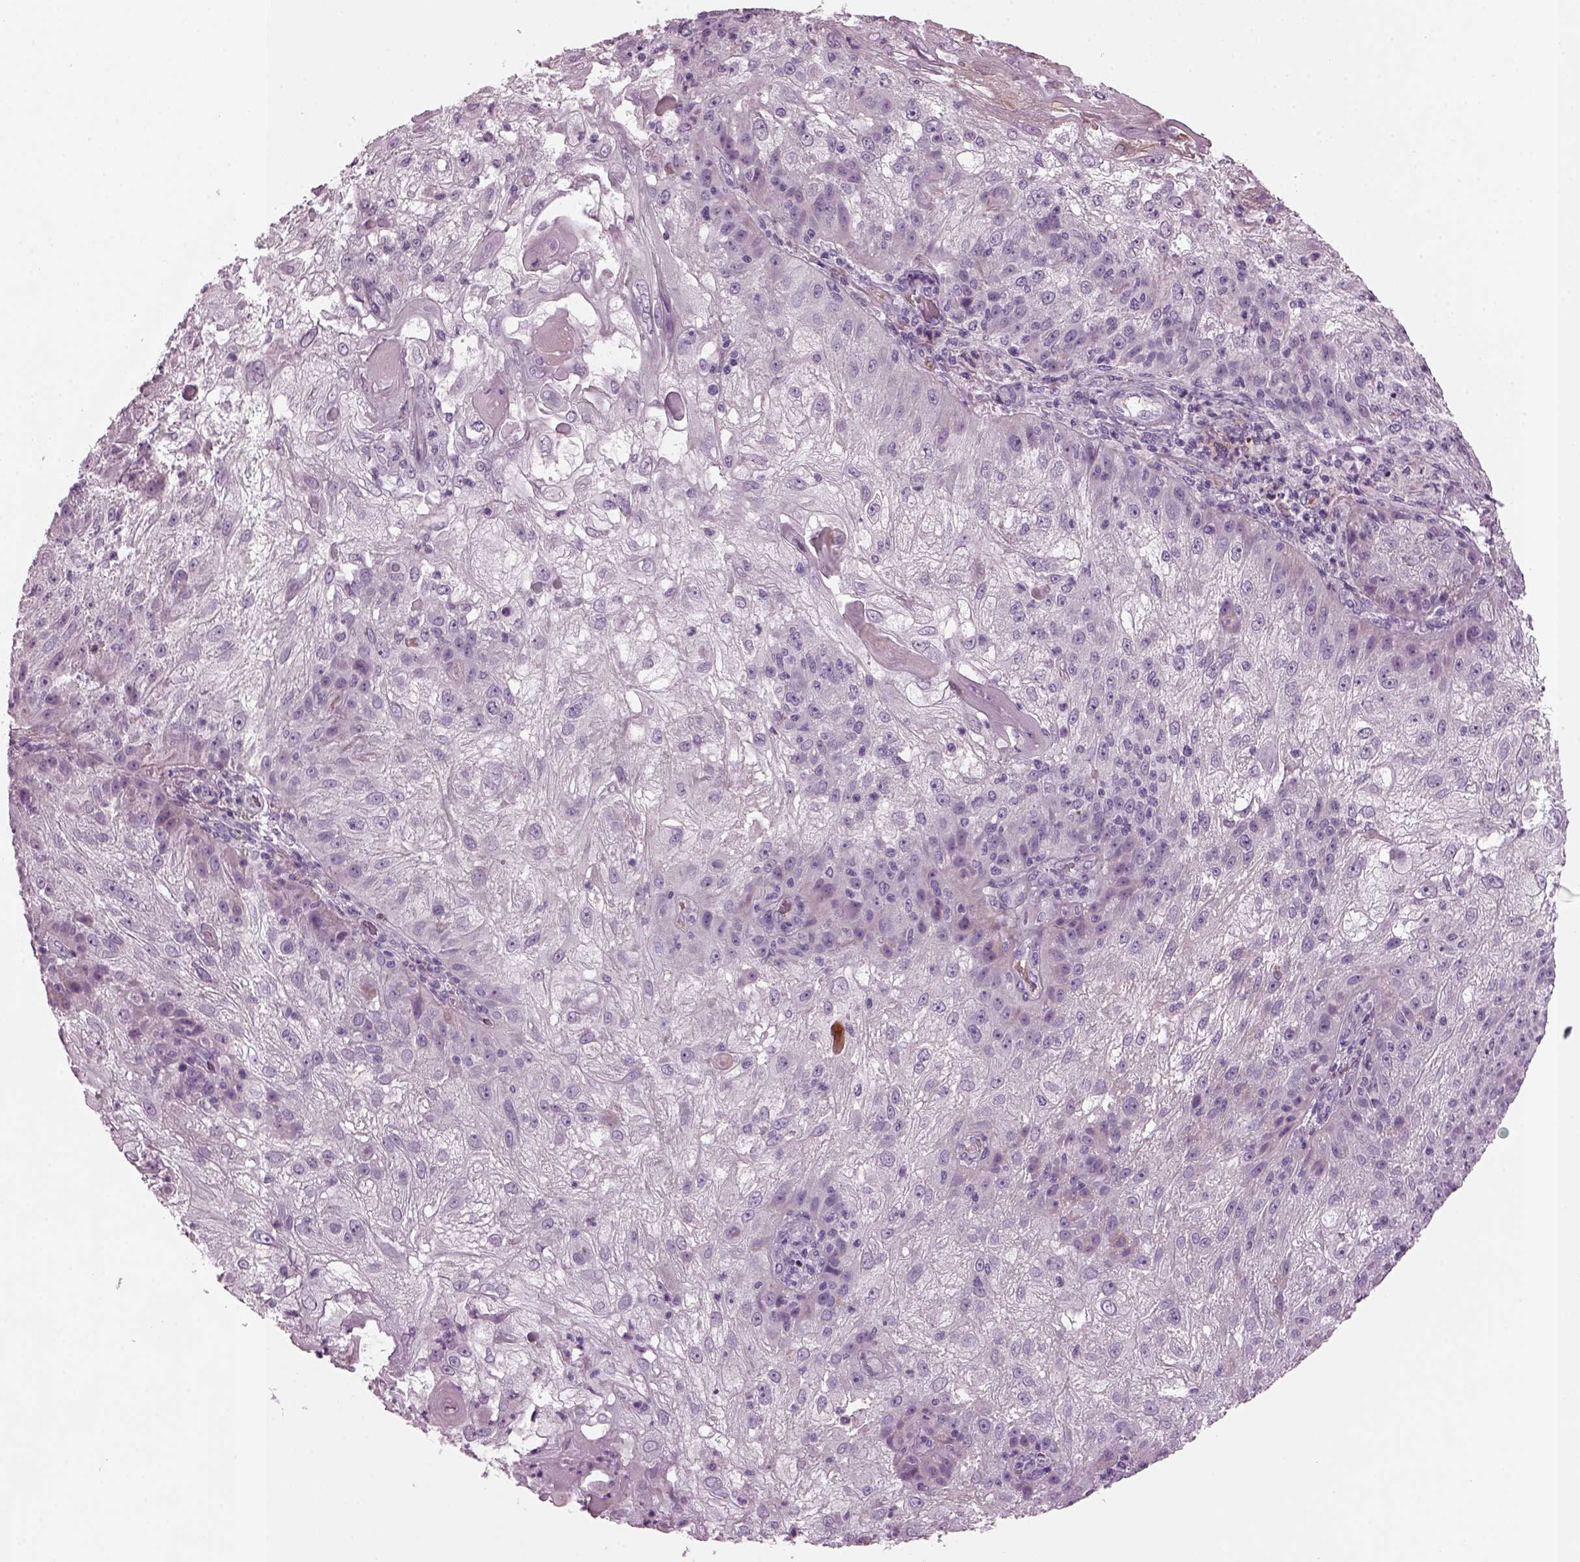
{"staining": {"intensity": "negative", "quantity": "none", "location": "none"}, "tissue": "skin cancer", "cell_type": "Tumor cells", "image_type": "cancer", "snomed": [{"axis": "morphology", "description": "Normal tissue, NOS"}, {"axis": "morphology", "description": "Squamous cell carcinoma, NOS"}, {"axis": "topography", "description": "Skin"}], "caption": "The histopathology image exhibits no staining of tumor cells in squamous cell carcinoma (skin). Nuclei are stained in blue.", "gene": "DPYSL5", "patient": {"sex": "female", "age": 83}}